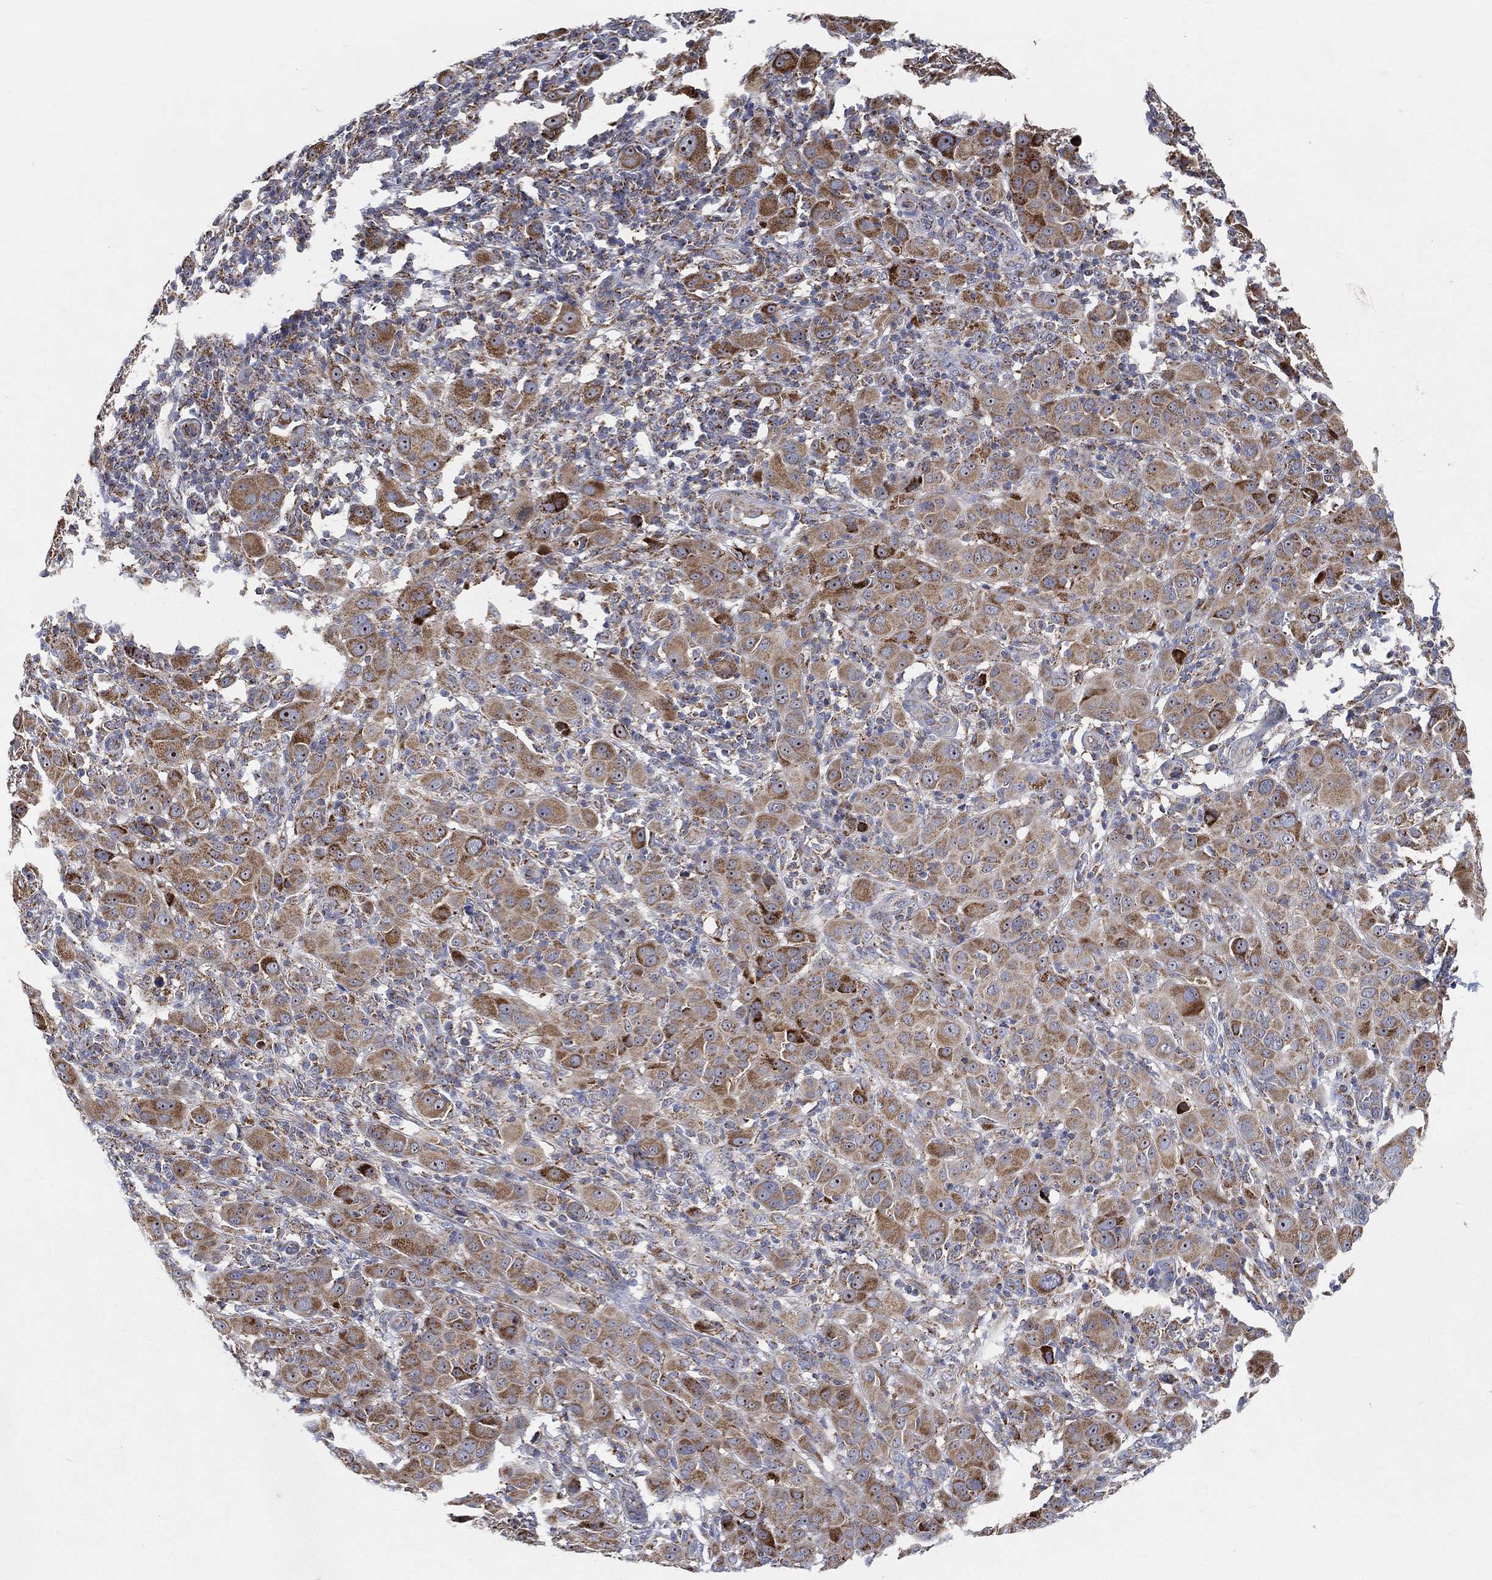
{"staining": {"intensity": "moderate", "quantity": "25%-75%", "location": "cytoplasmic/membranous"}, "tissue": "melanoma", "cell_type": "Tumor cells", "image_type": "cancer", "snomed": [{"axis": "morphology", "description": "Malignant melanoma, NOS"}, {"axis": "topography", "description": "Skin"}], "caption": "Protein staining exhibits moderate cytoplasmic/membranous positivity in about 25%-75% of tumor cells in melanoma.", "gene": "GCAT", "patient": {"sex": "female", "age": 87}}